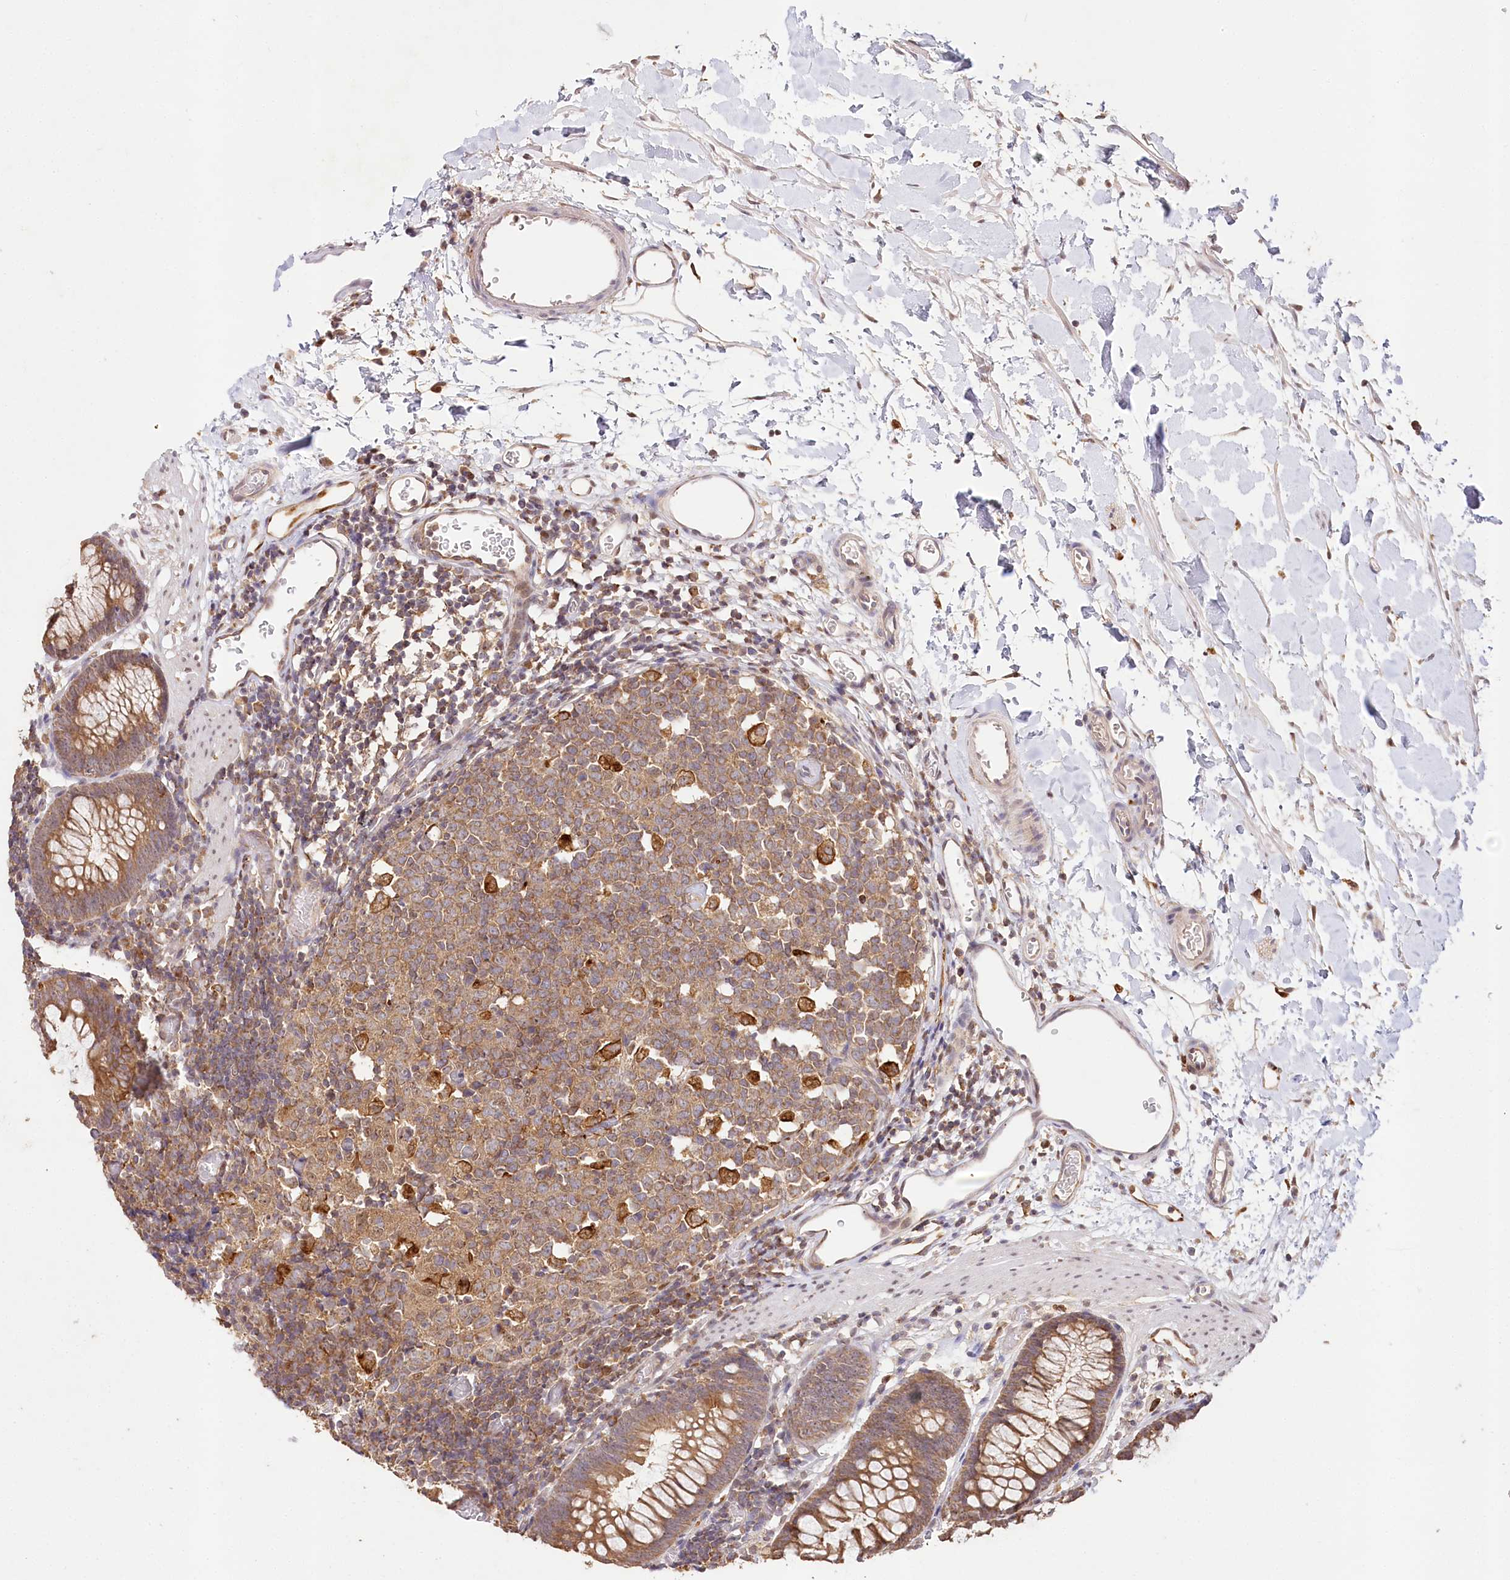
{"staining": {"intensity": "moderate", "quantity": ">75%", "location": "cytoplasmic/membranous"}, "tissue": "colon", "cell_type": "Endothelial cells", "image_type": "normal", "snomed": [{"axis": "morphology", "description": "Normal tissue, NOS"}, {"axis": "topography", "description": "Colon"}], "caption": "Human colon stained for a protein (brown) shows moderate cytoplasmic/membranous positive staining in about >75% of endothelial cells.", "gene": "DMXL1", "patient": {"sex": "male", "age": 14}}